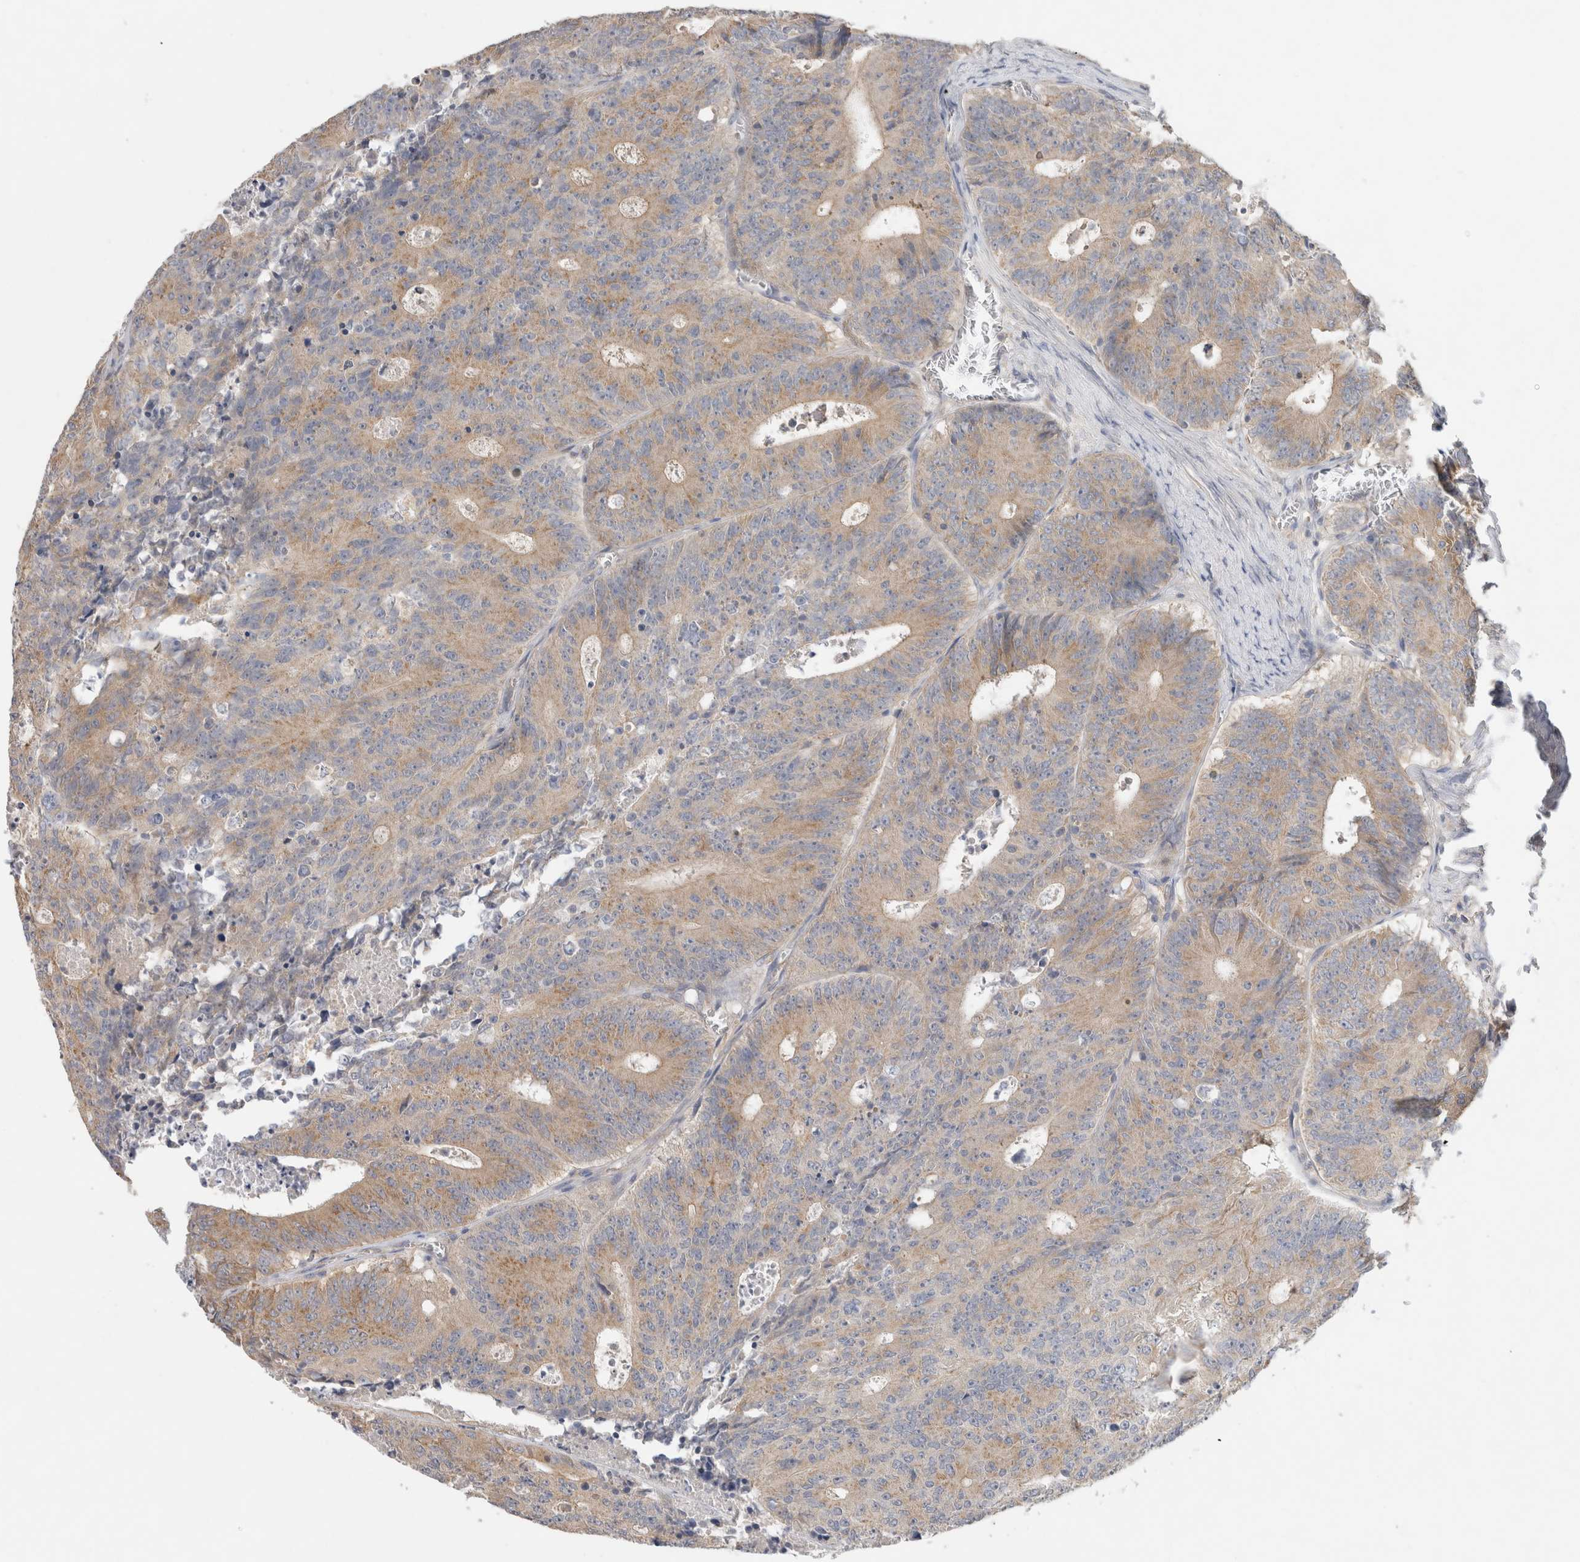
{"staining": {"intensity": "weak", "quantity": ">75%", "location": "cytoplasmic/membranous"}, "tissue": "colorectal cancer", "cell_type": "Tumor cells", "image_type": "cancer", "snomed": [{"axis": "morphology", "description": "Adenocarcinoma, NOS"}, {"axis": "topography", "description": "Colon"}], "caption": "This is a photomicrograph of immunohistochemistry staining of colorectal cancer (adenocarcinoma), which shows weak positivity in the cytoplasmic/membranous of tumor cells.", "gene": "GAS1", "patient": {"sex": "male", "age": 87}}